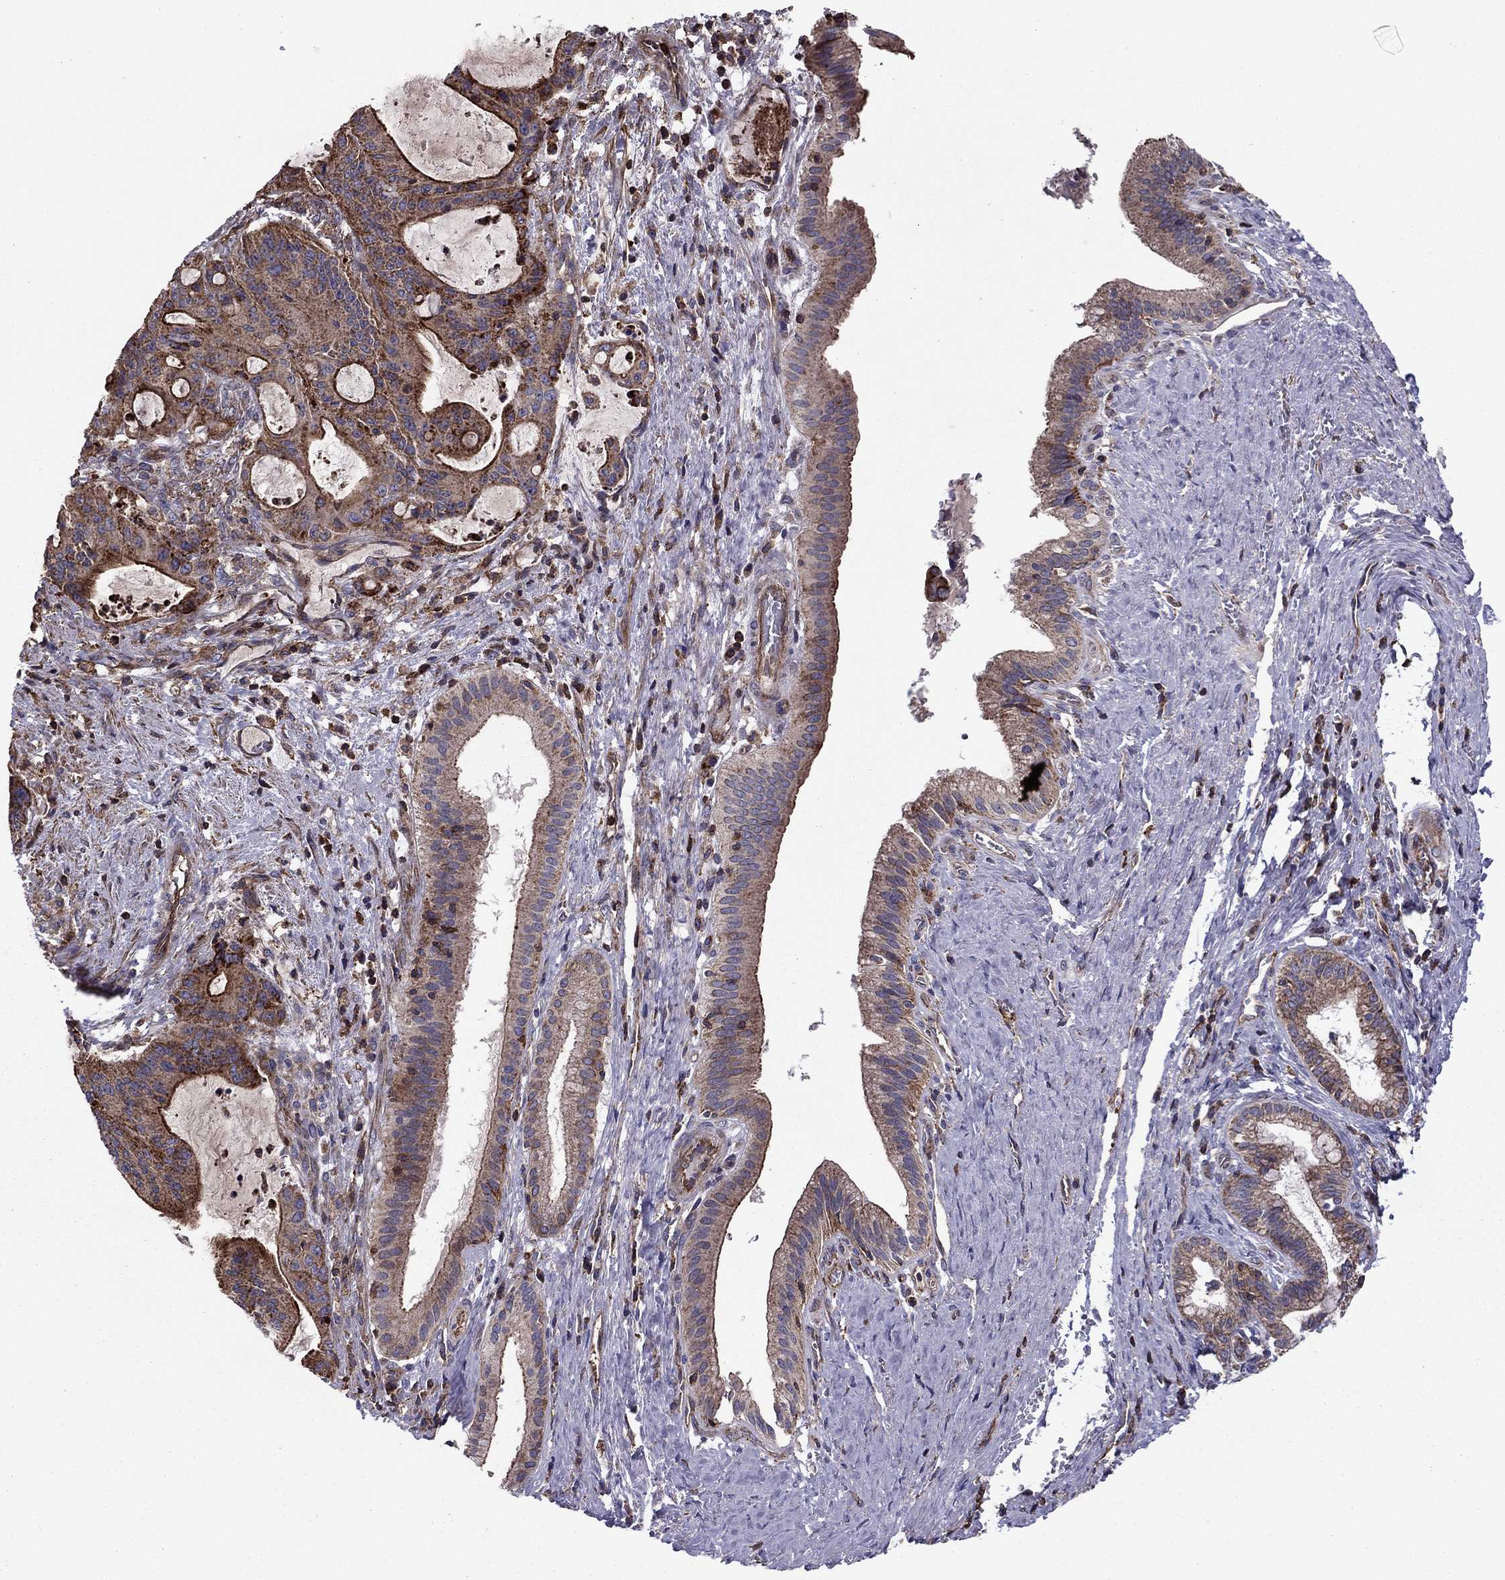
{"staining": {"intensity": "strong", "quantity": "25%-75%", "location": "cytoplasmic/membranous"}, "tissue": "liver cancer", "cell_type": "Tumor cells", "image_type": "cancer", "snomed": [{"axis": "morphology", "description": "Cholangiocarcinoma"}, {"axis": "topography", "description": "Liver"}], "caption": "Immunohistochemical staining of human liver cancer displays high levels of strong cytoplasmic/membranous protein staining in about 25%-75% of tumor cells. Nuclei are stained in blue.", "gene": "ALG6", "patient": {"sex": "female", "age": 73}}